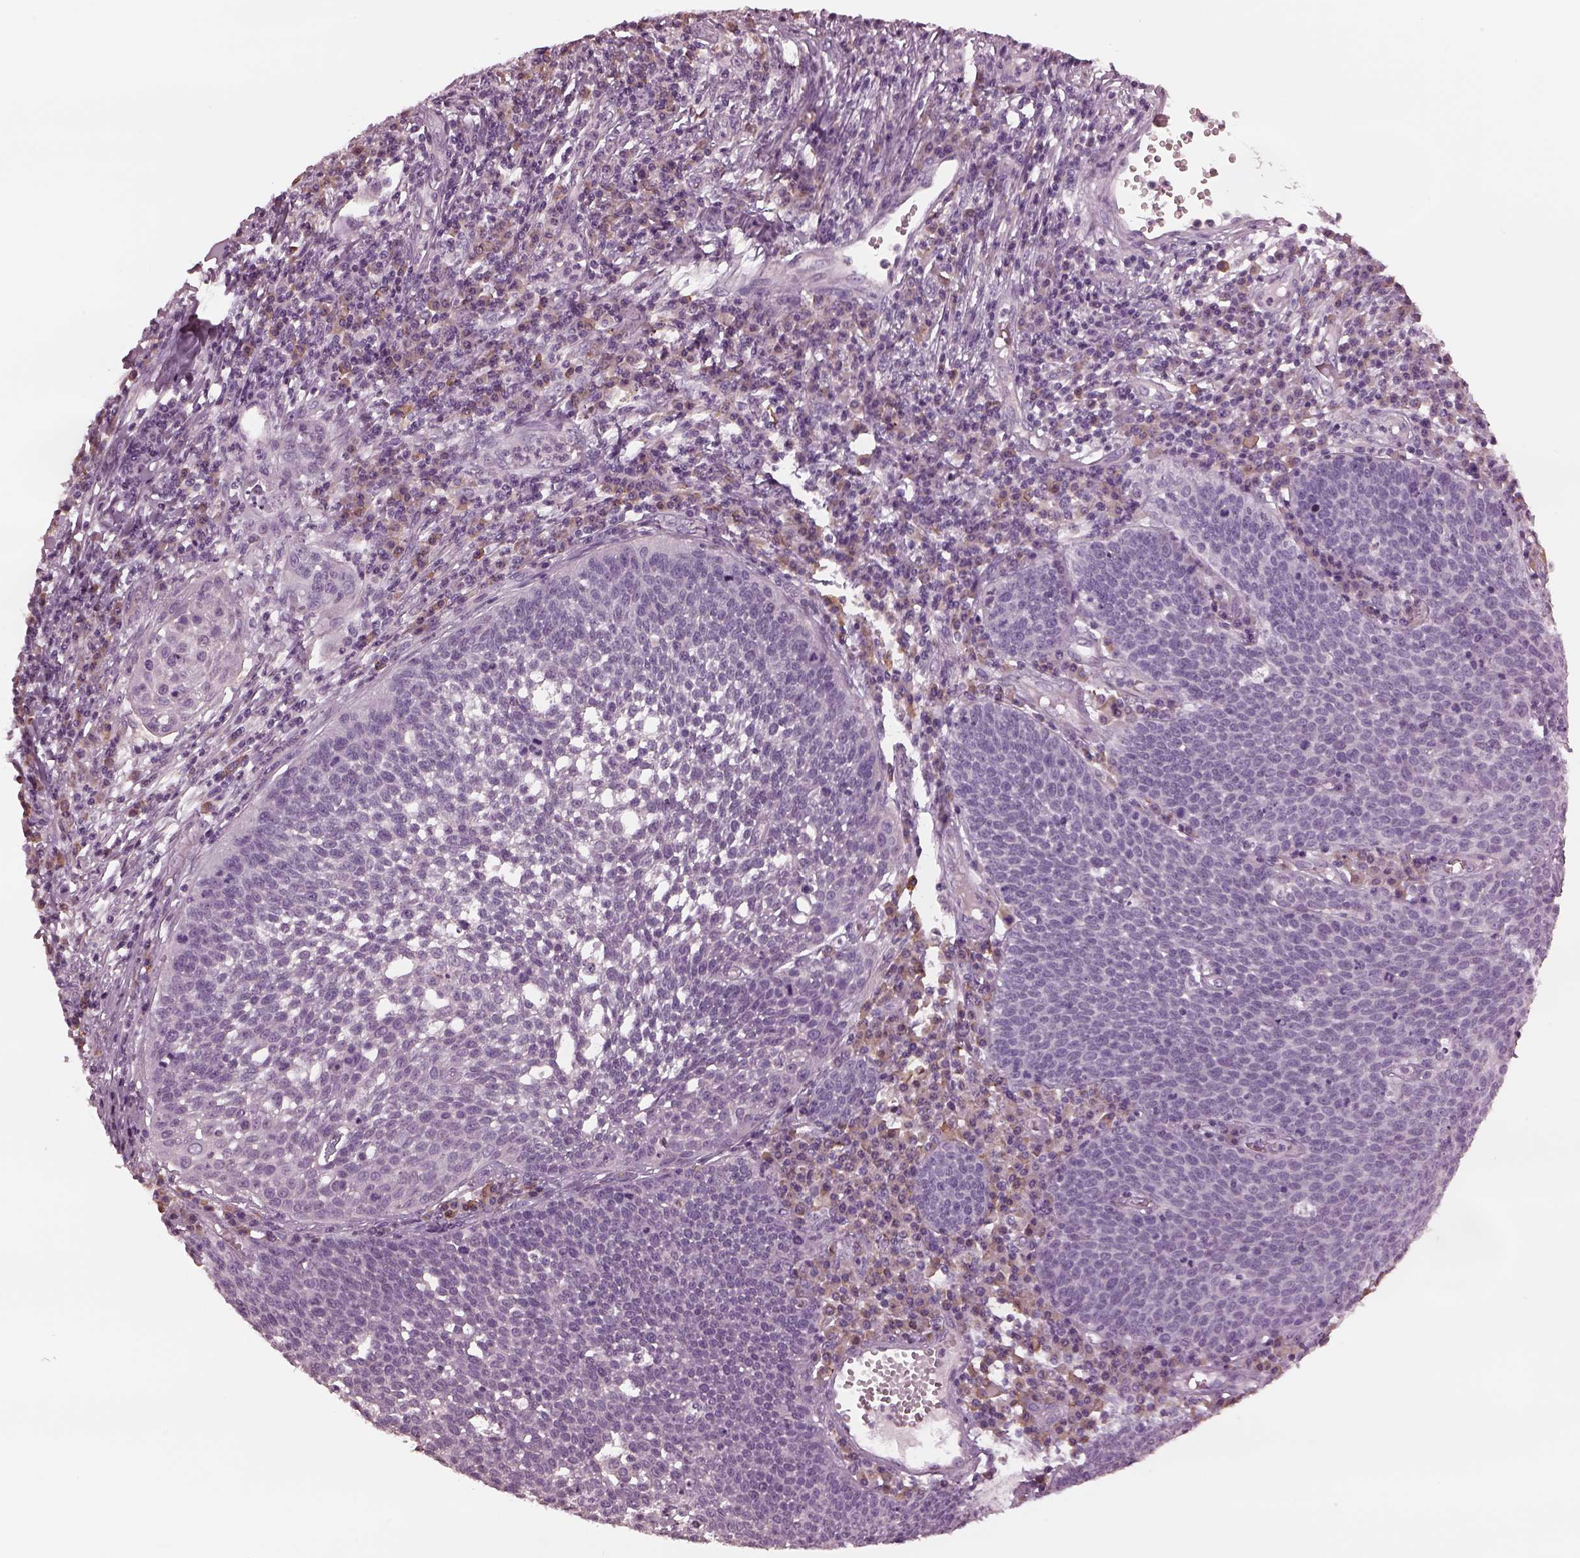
{"staining": {"intensity": "negative", "quantity": "none", "location": "none"}, "tissue": "cervical cancer", "cell_type": "Tumor cells", "image_type": "cancer", "snomed": [{"axis": "morphology", "description": "Squamous cell carcinoma, NOS"}, {"axis": "topography", "description": "Cervix"}], "caption": "Immunohistochemistry (IHC) image of neoplastic tissue: squamous cell carcinoma (cervical) stained with DAB (3,3'-diaminobenzidine) displays no significant protein staining in tumor cells.", "gene": "MIA", "patient": {"sex": "female", "age": 34}}